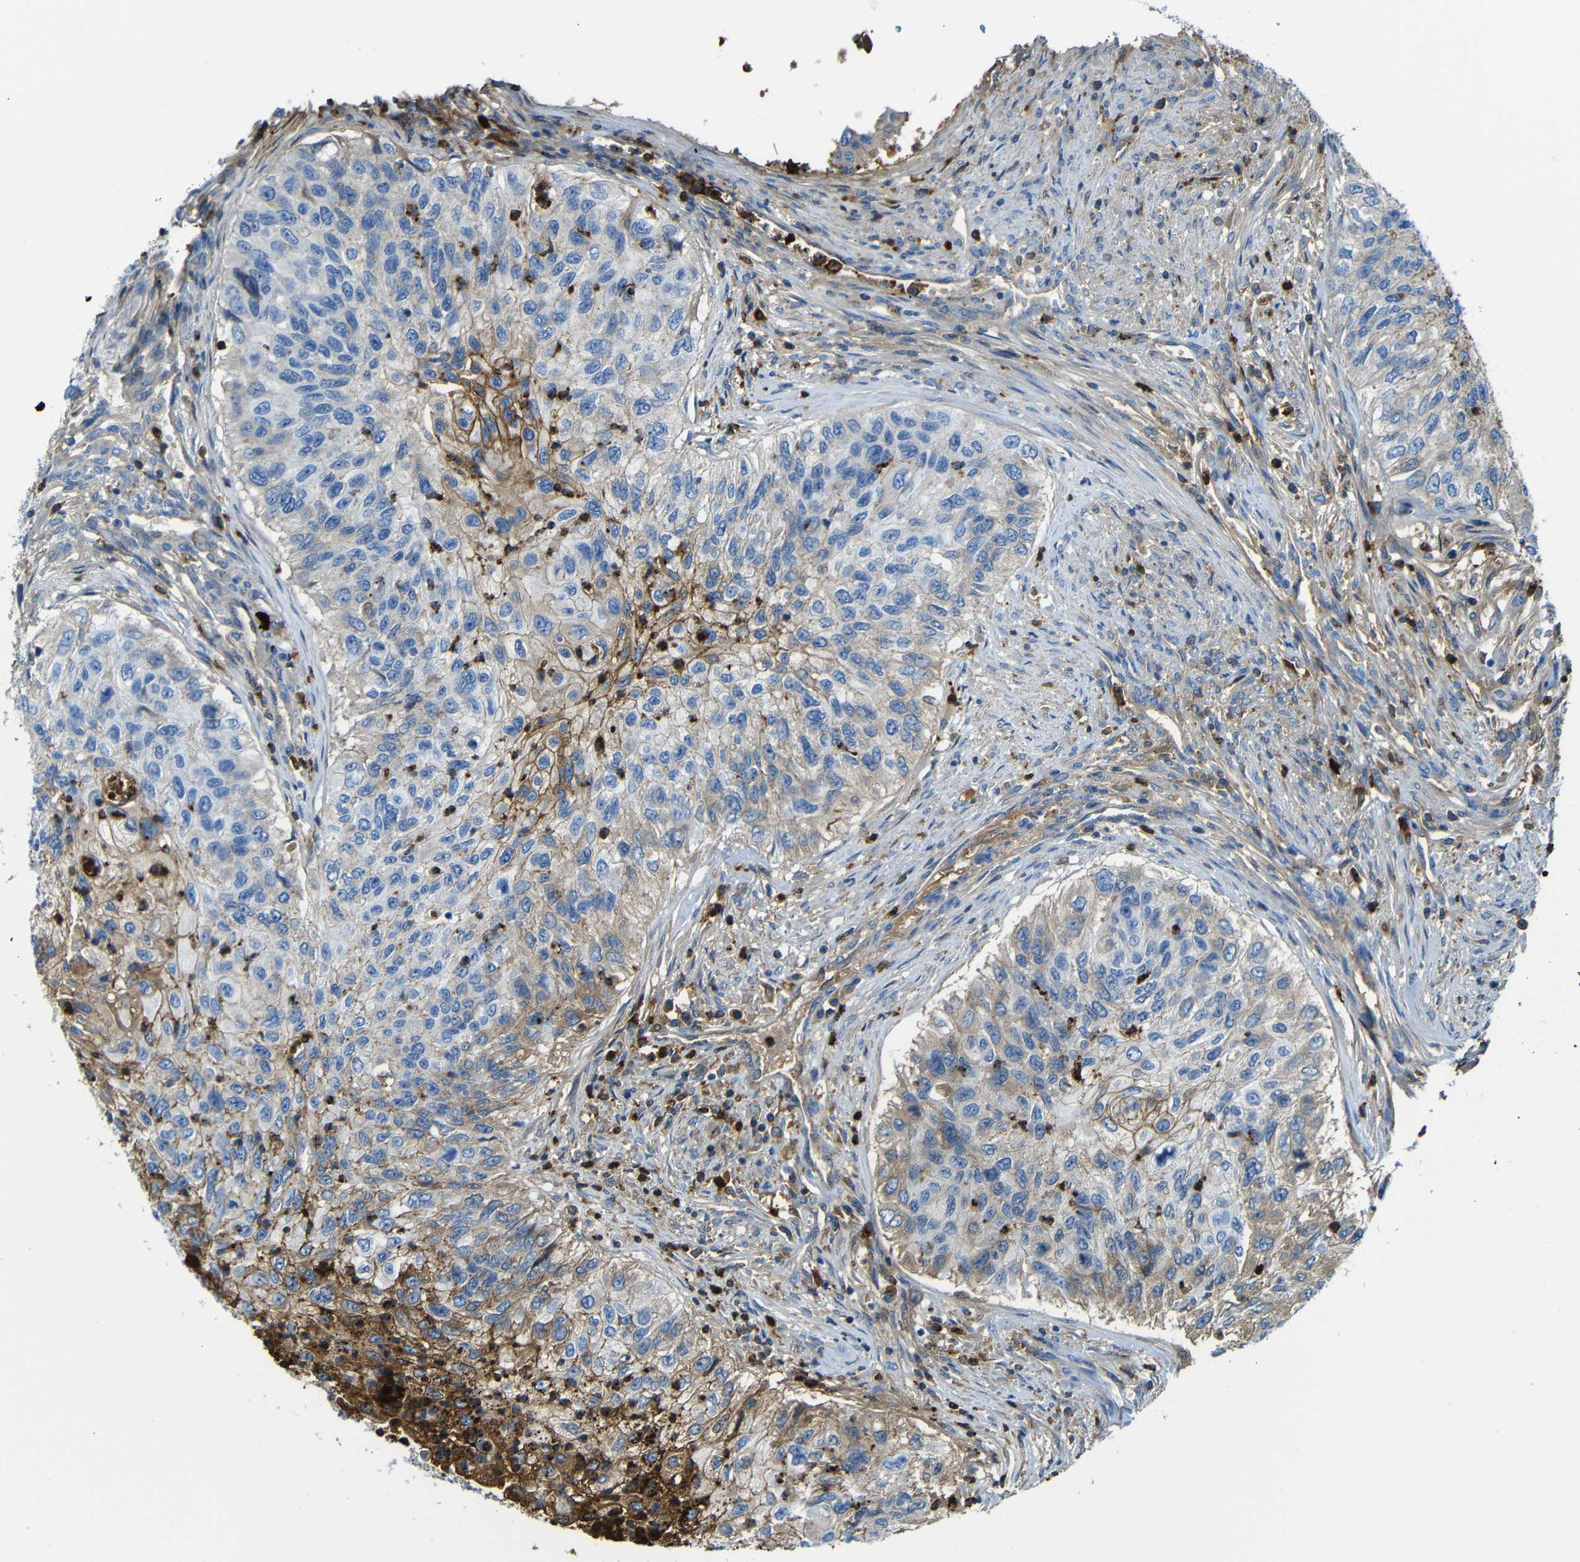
{"staining": {"intensity": "moderate", "quantity": "<25%", "location": "cytoplasmic/membranous"}, "tissue": "urothelial cancer", "cell_type": "Tumor cells", "image_type": "cancer", "snomed": [{"axis": "morphology", "description": "Urothelial carcinoma, High grade"}, {"axis": "topography", "description": "Urinary bladder"}], "caption": "Immunohistochemistry (IHC) of human high-grade urothelial carcinoma shows low levels of moderate cytoplasmic/membranous expression in approximately <25% of tumor cells.", "gene": "SERPINA1", "patient": {"sex": "female", "age": 60}}